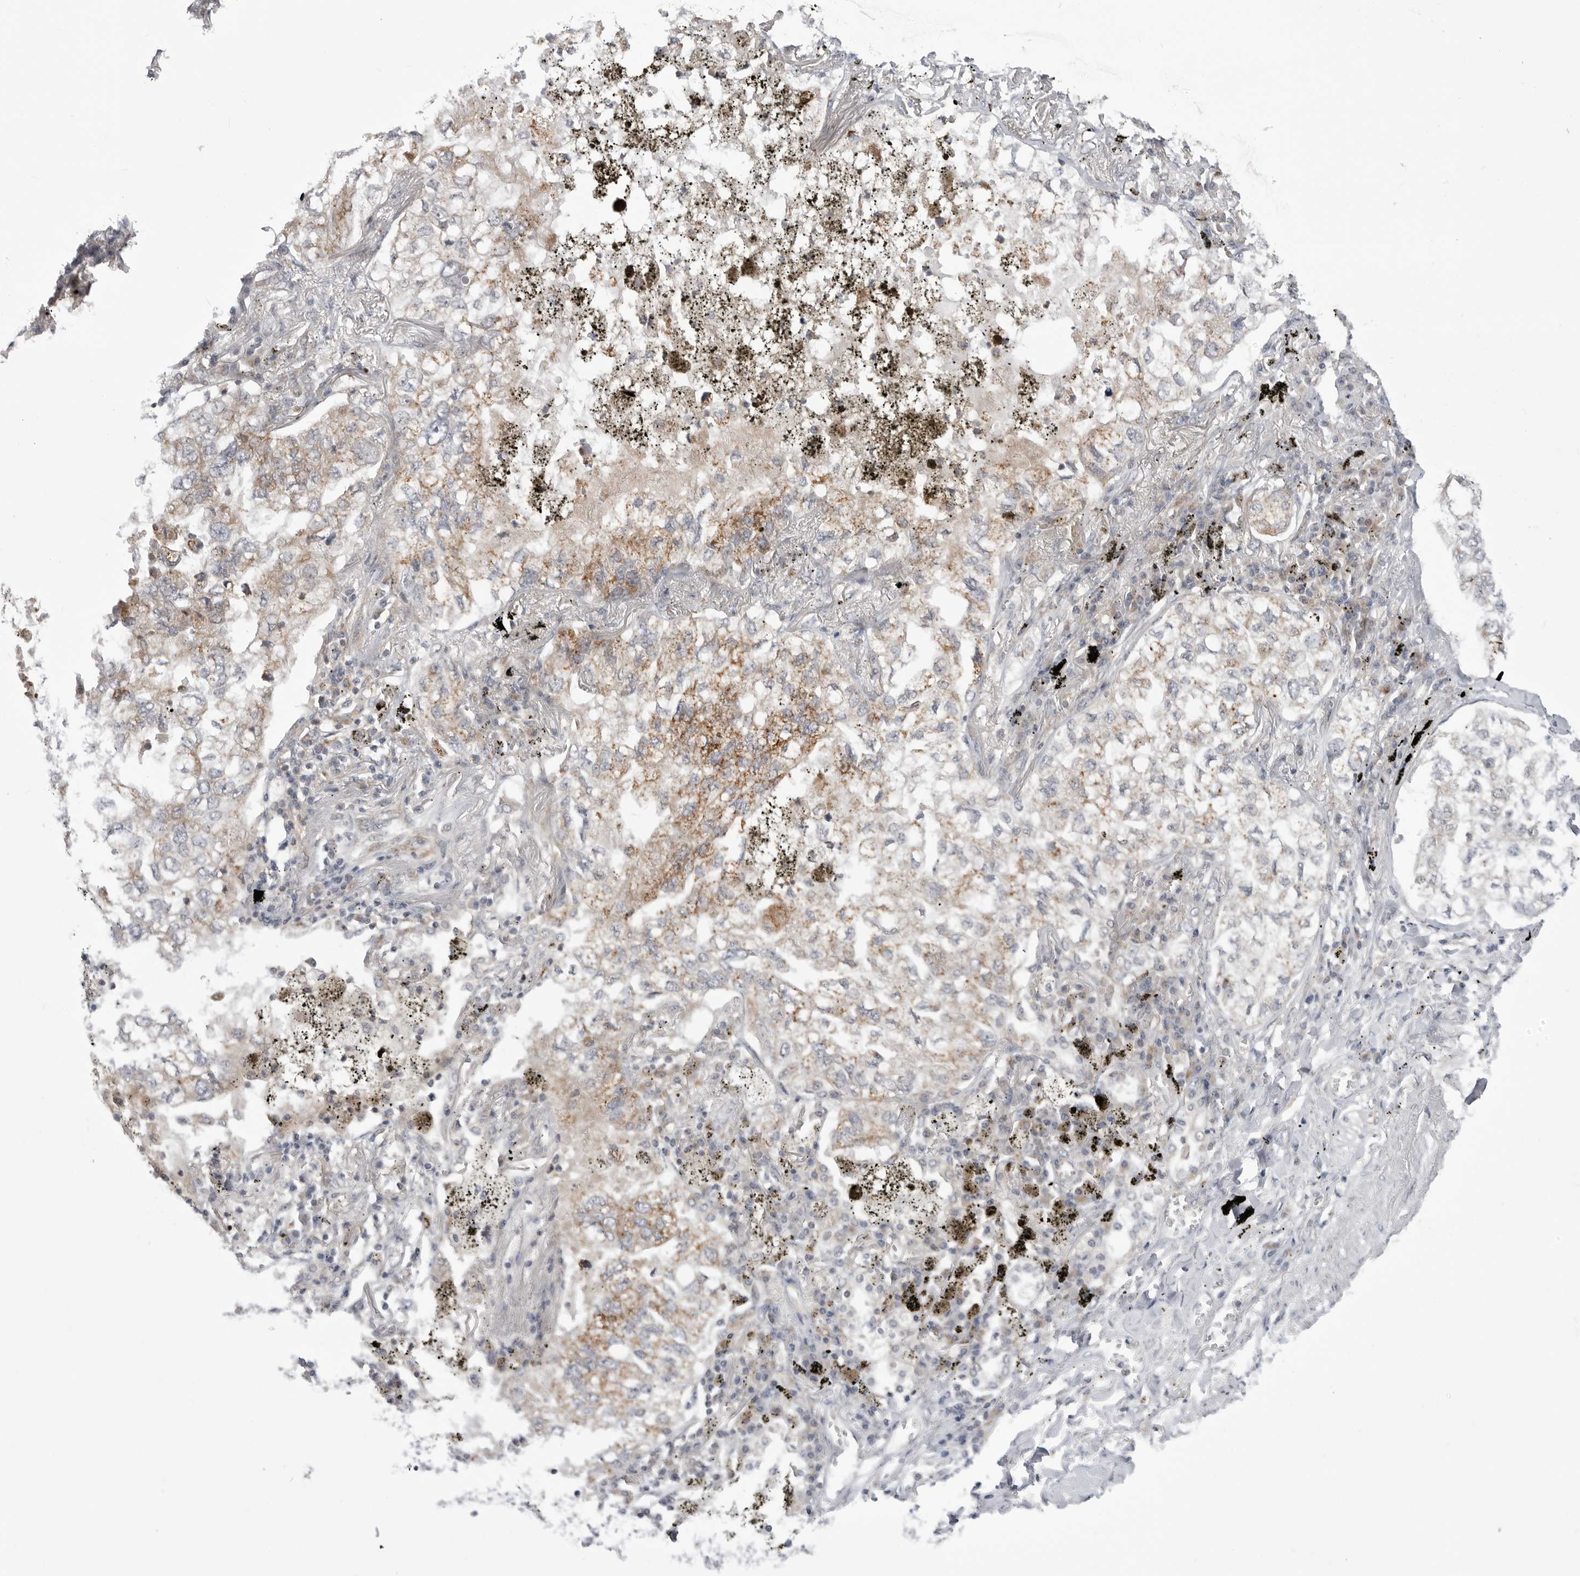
{"staining": {"intensity": "weak", "quantity": "25%-75%", "location": "cytoplasmic/membranous"}, "tissue": "lung cancer", "cell_type": "Tumor cells", "image_type": "cancer", "snomed": [{"axis": "morphology", "description": "Adenocarcinoma, NOS"}, {"axis": "topography", "description": "Lung"}], "caption": "The photomicrograph displays staining of adenocarcinoma (lung), revealing weak cytoplasmic/membranous protein positivity (brown color) within tumor cells. (IHC, brightfield microscopy, high magnification).", "gene": "CCDC18", "patient": {"sex": "male", "age": 65}}